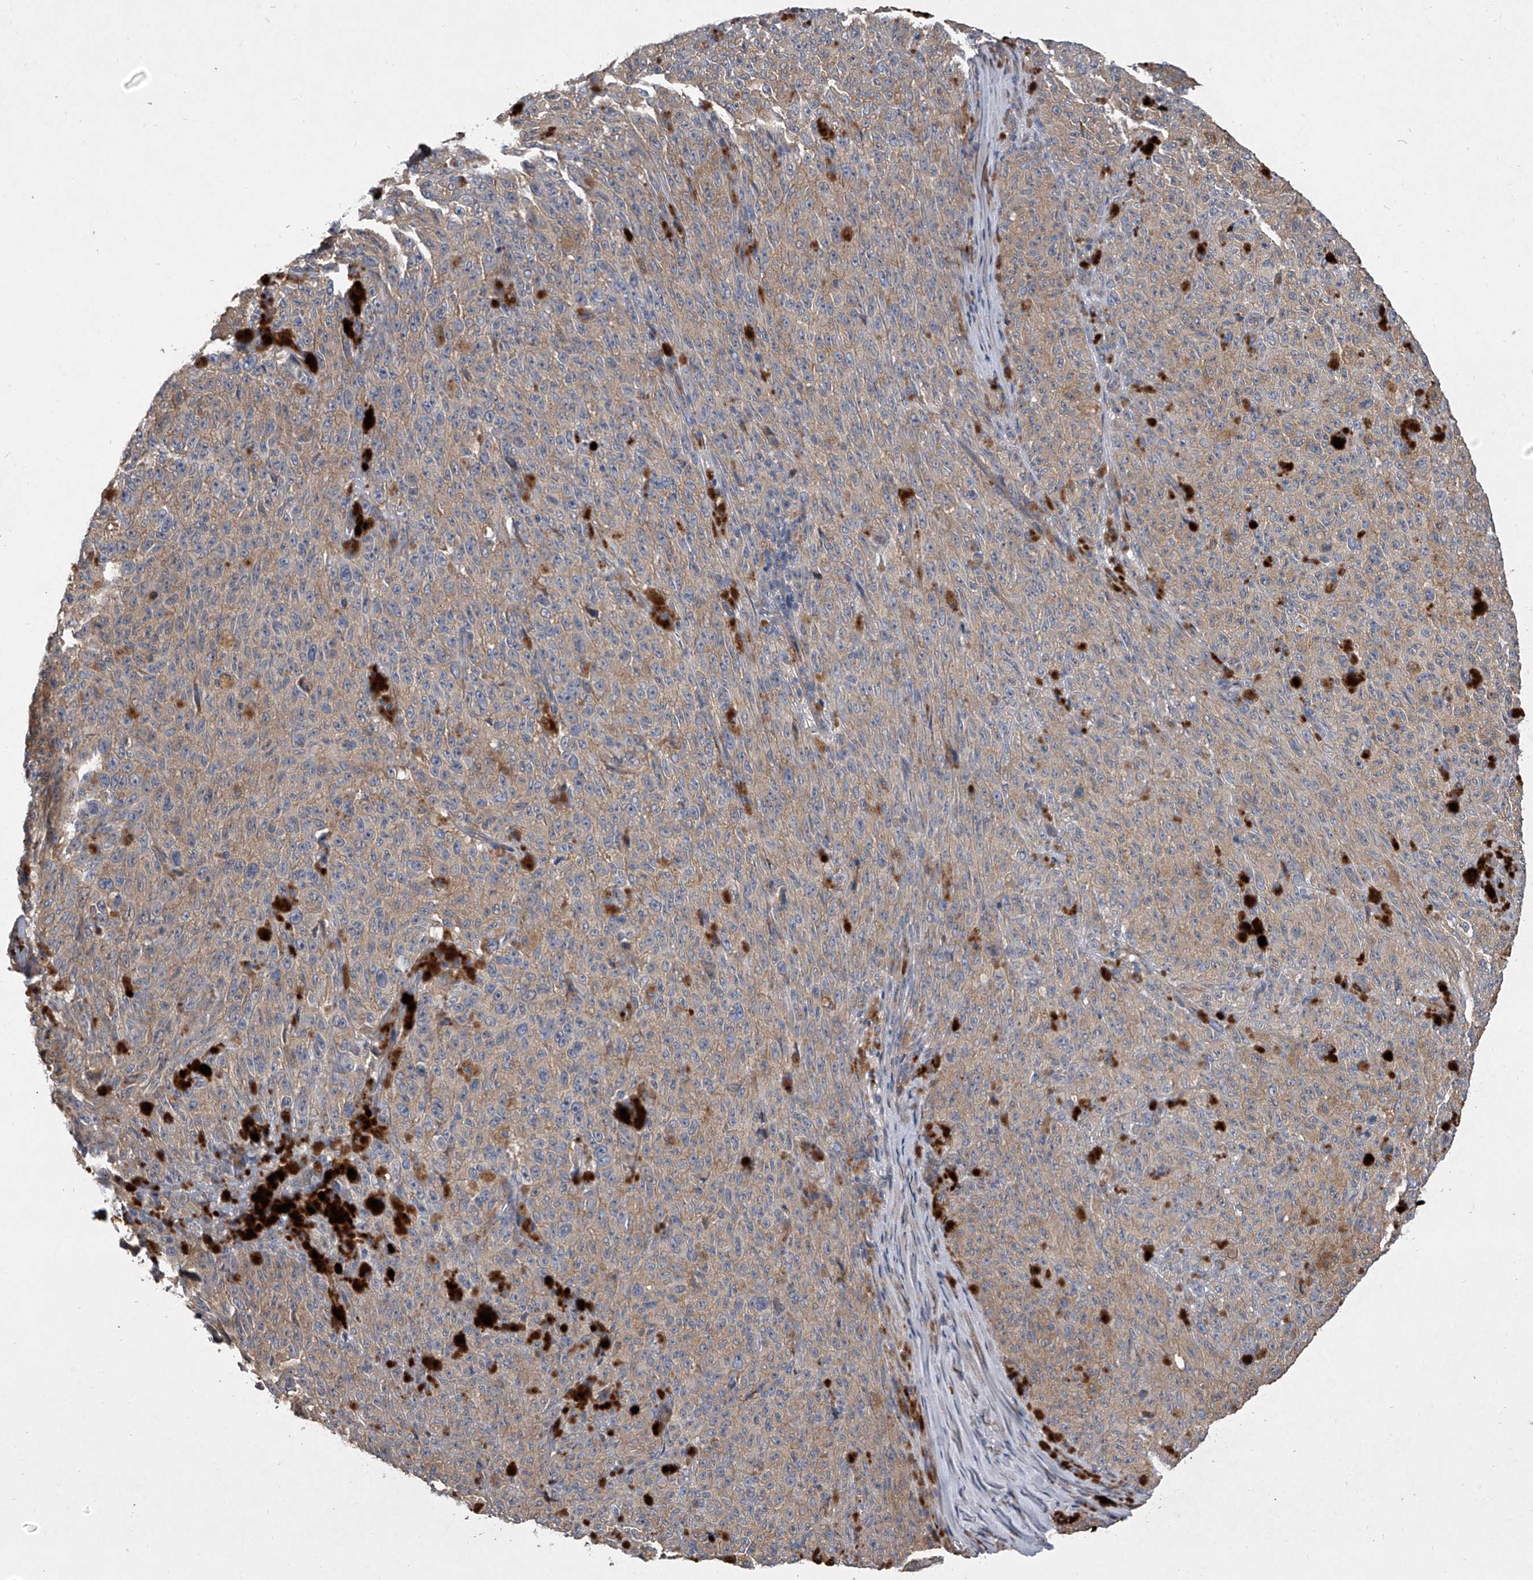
{"staining": {"intensity": "moderate", "quantity": ">75%", "location": "cytoplasmic/membranous"}, "tissue": "melanoma", "cell_type": "Tumor cells", "image_type": "cancer", "snomed": [{"axis": "morphology", "description": "Malignant melanoma, NOS"}, {"axis": "topography", "description": "Skin"}], "caption": "Melanoma stained for a protein exhibits moderate cytoplasmic/membranous positivity in tumor cells.", "gene": "DOCK9", "patient": {"sex": "female", "age": 82}}